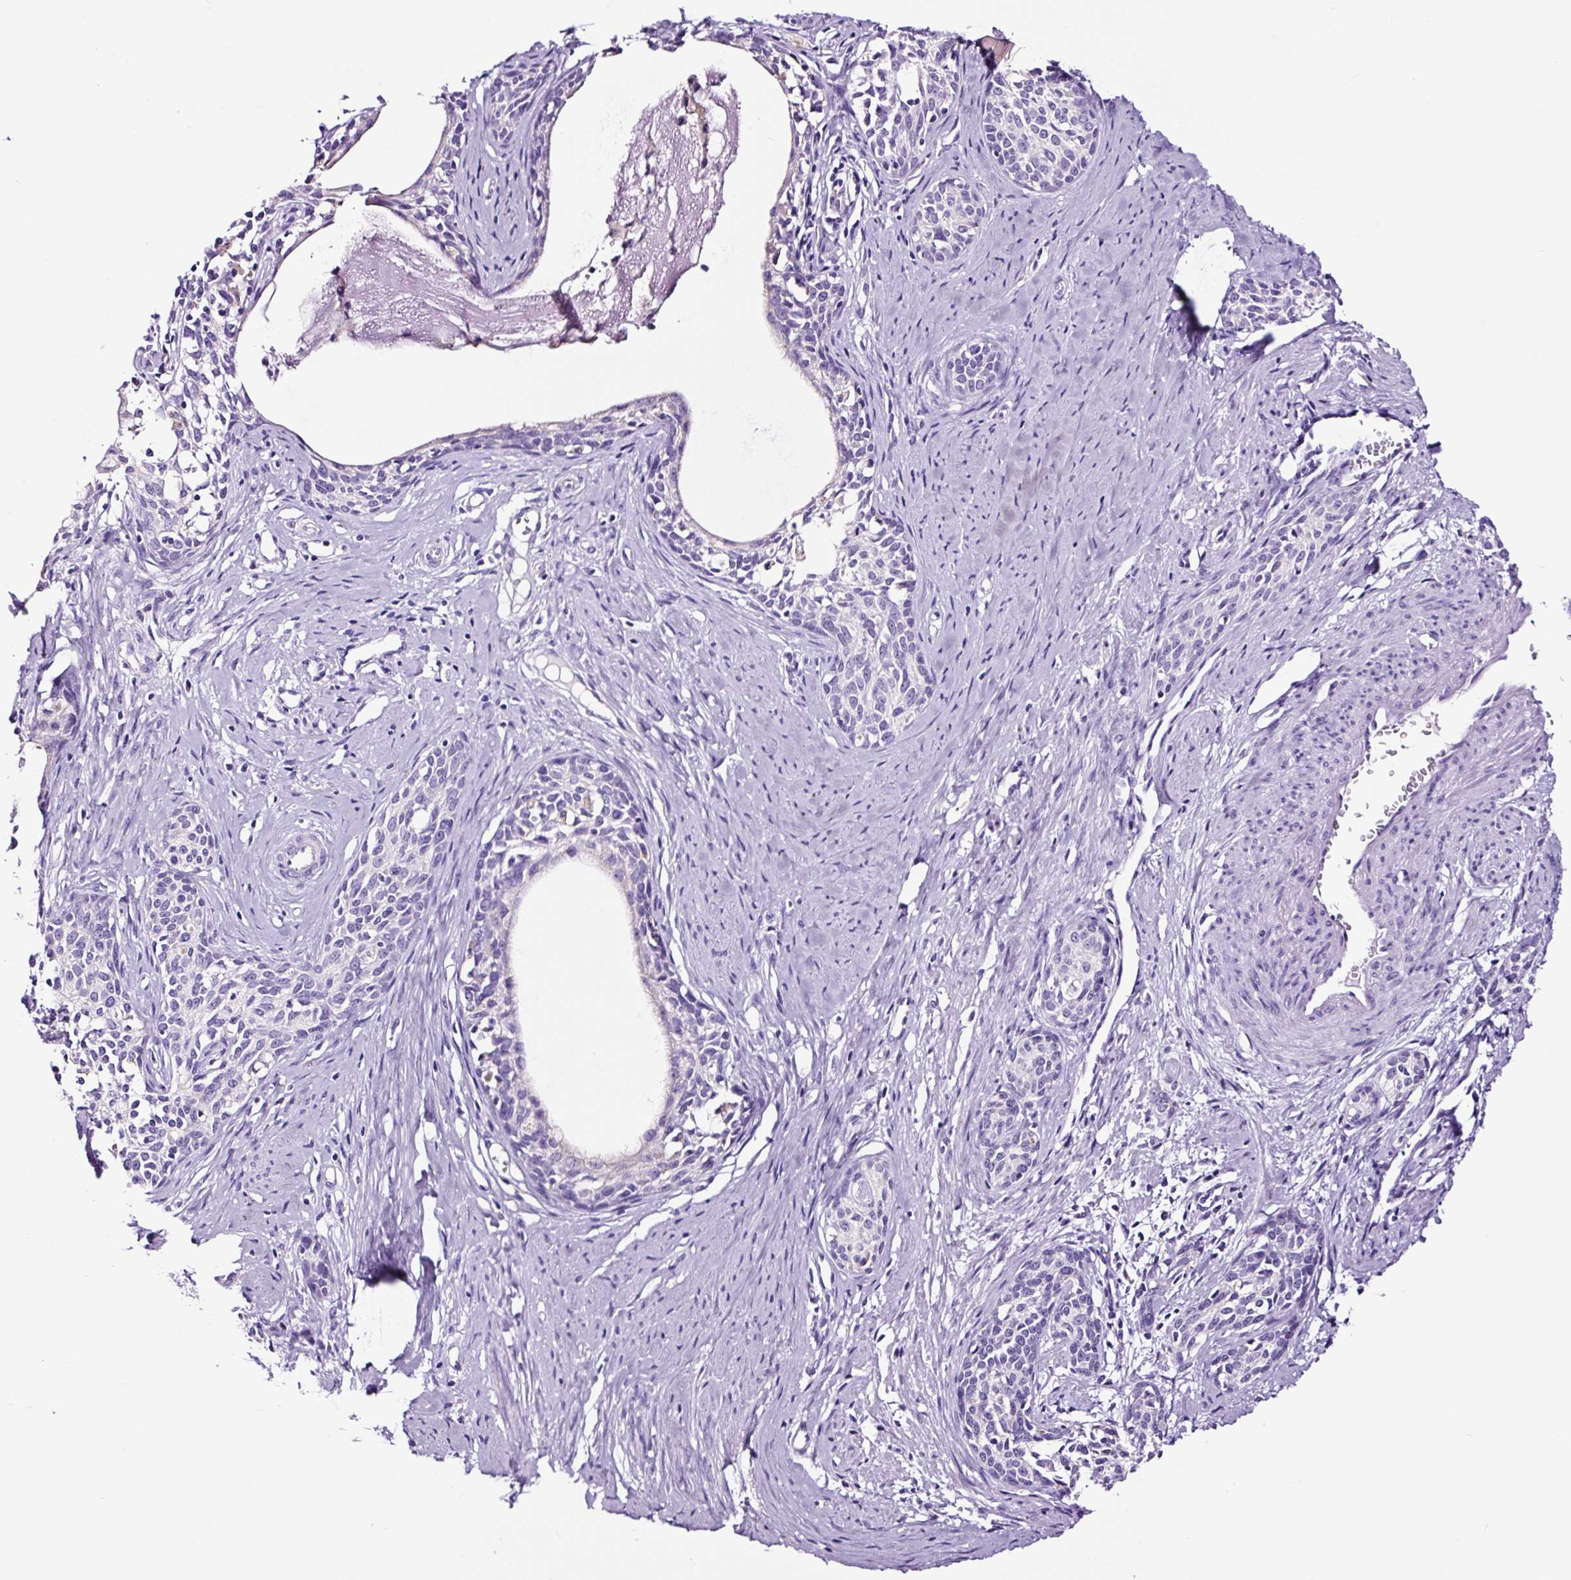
{"staining": {"intensity": "negative", "quantity": "none", "location": "none"}, "tissue": "cervical cancer", "cell_type": "Tumor cells", "image_type": "cancer", "snomed": [{"axis": "morphology", "description": "Squamous cell carcinoma, NOS"}, {"axis": "morphology", "description": "Adenocarcinoma, NOS"}, {"axis": "topography", "description": "Cervix"}], "caption": "Tumor cells are negative for protein expression in human cervical cancer (squamous cell carcinoma). (DAB IHC with hematoxylin counter stain).", "gene": "FBXL7", "patient": {"sex": "female", "age": 52}}